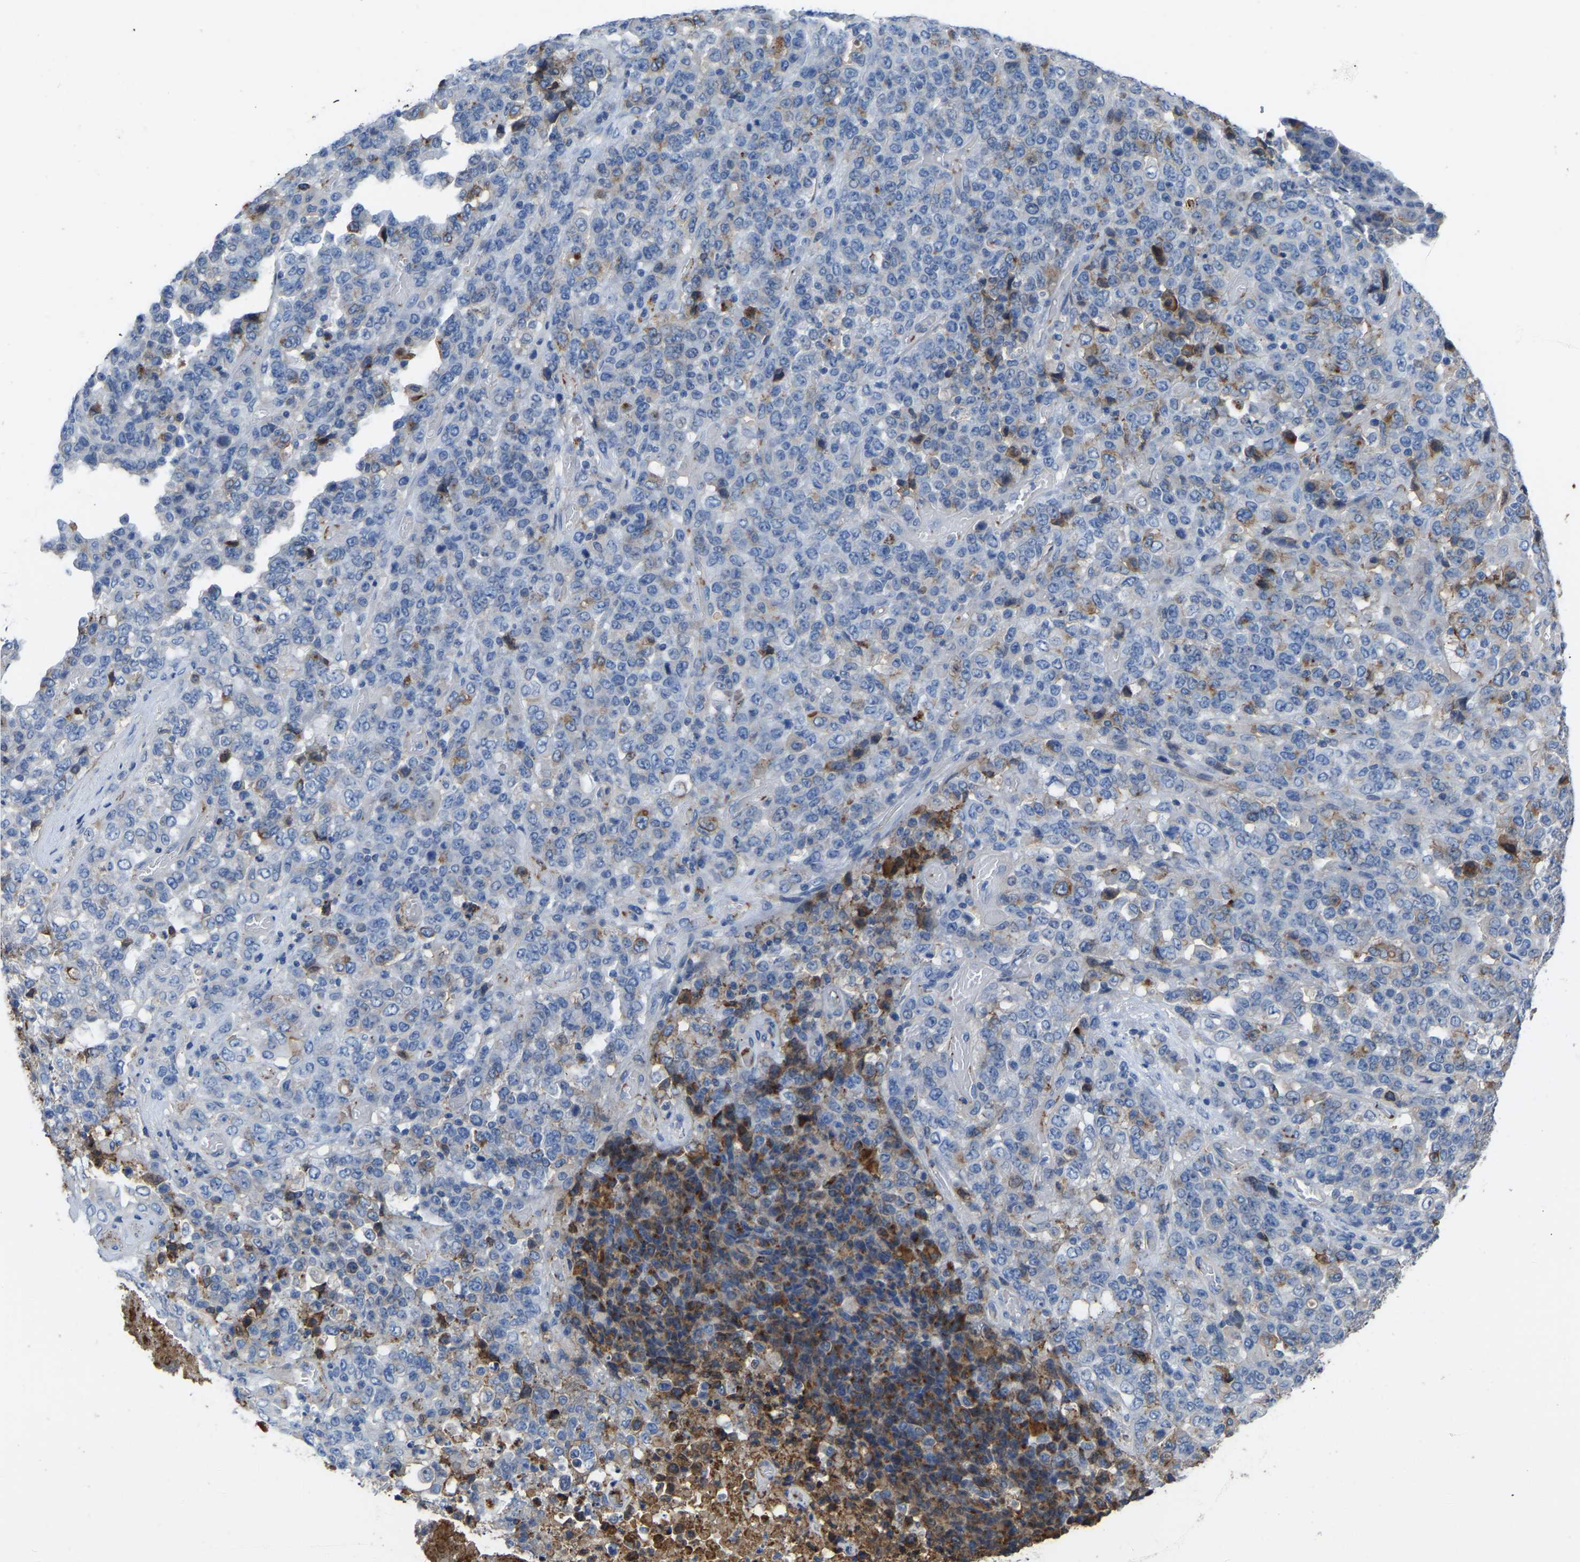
{"staining": {"intensity": "moderate", "quantity": "<25%", "location": "cytoplasmic/membranous"}, "tissue": "stomach cancer", "cell_type": "Tumor cells", "image_type": "cancer", "snomed": [{"axis": "morphology", "description": "Adenocarcinoma, NOS"}, {"axis": "topography", "description": "Stomach"}], "caption": "Immunohistochemical staining of stomach adenocarcinoma exhibits low levels of moderate cytoplasmic/membranous positivity in approximately <25% of tumor cells.", "gene": "ZNF449", "patient": {"sex": "female", "age": 73}}